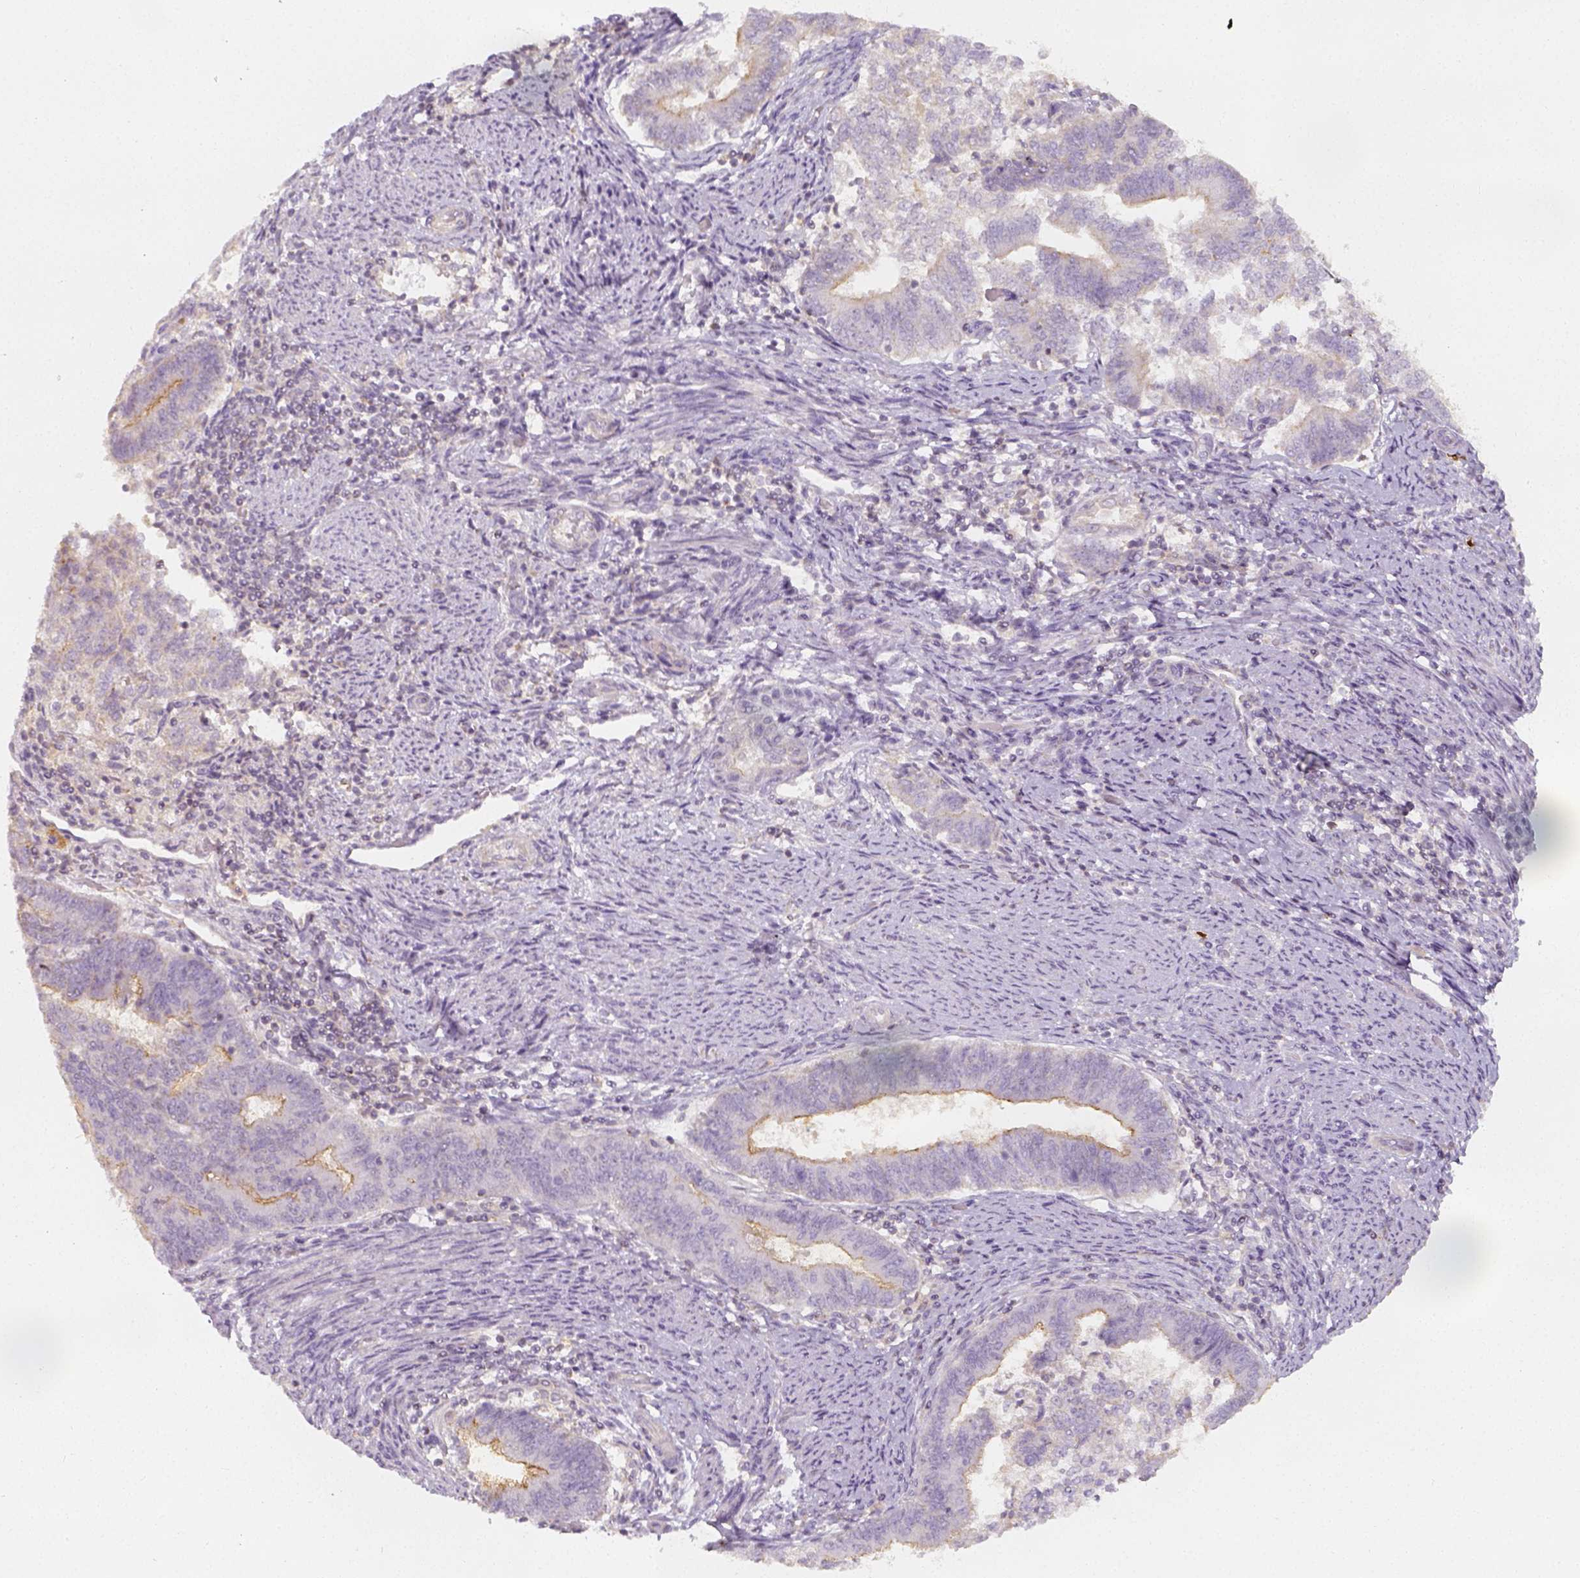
{"staining": {"intensity": "moderate", "quantity": "<25%", "location": "cytoplasmic/membranous"}, "tissue": "endometrial cancer", "cell_type": "Tumor cells", "image_type": "cancer", "snomed": [{"axis": "morphology", "description": "Adenocarcinoma, NOS"}, {"axis": "topography", "description": "Endometrium"}], "caption": "Immunohistochemical staining of human adenocarcinoma (endometrial) displays moderate cytoplasmic/membranous protein expression in about <25% of tumor cells. (brown staining indicates protein expression, while blue staining denotes nuclei).", "gene": "PTPRJ", "patient": {"sex": "female", "age": 65}}